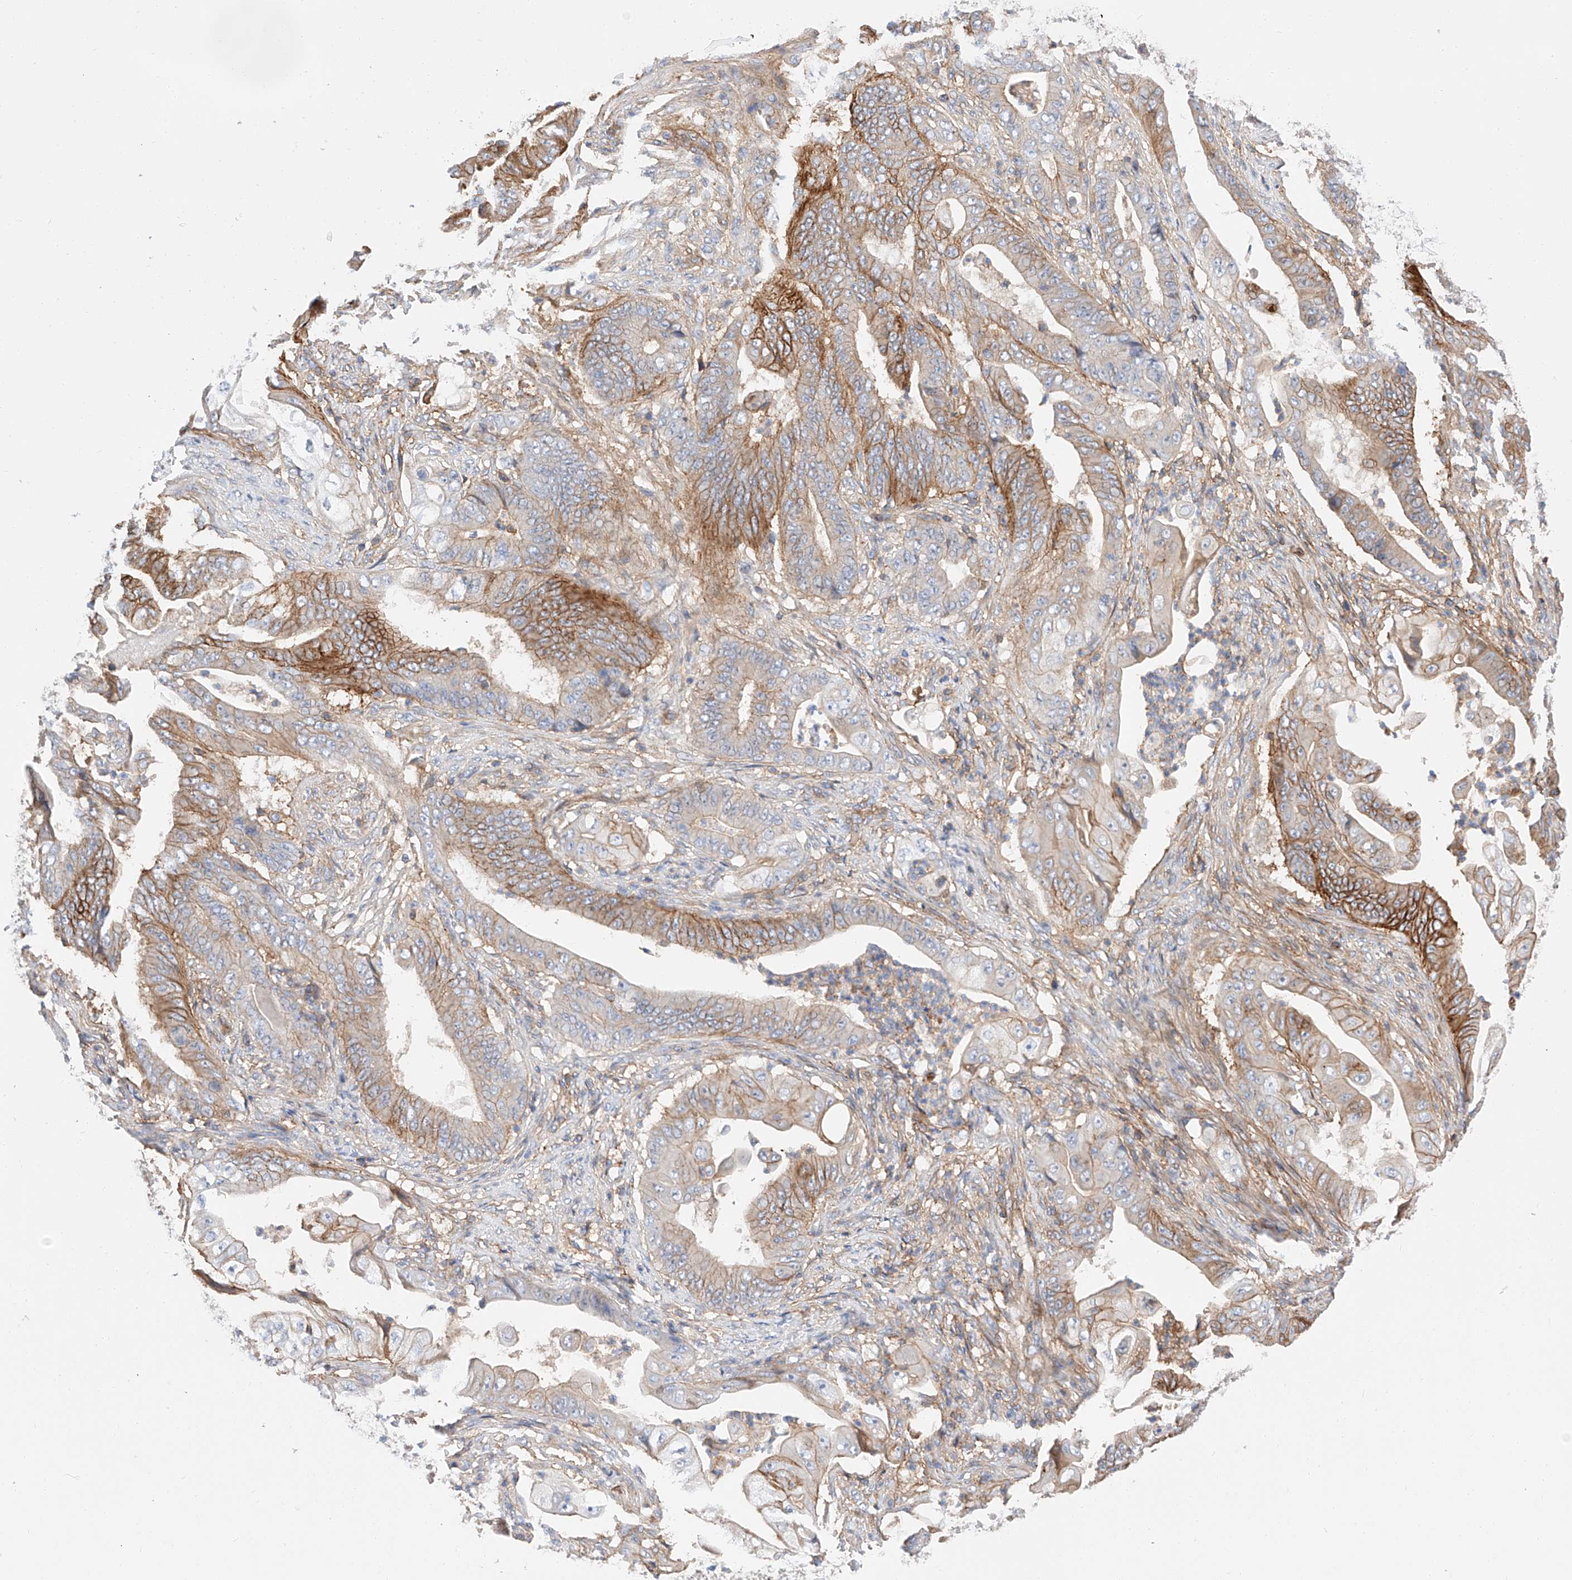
{"staining": {"intensity": "moderate", "quantity": "25%-75%", "location": "cytoplasmic/membranous"}, "tissue": "stomach cancer", "cell_type": "Tumor cells", "image_type": "cancer", "snomed": [{"axis": "morphology", "description": "Adenocarcinoma, NOS"}, {"axis": "topography", "description": "Stomach"}], "caption": "An image of human stomach adenocarcinoma stained for a protein shows moderate cytoplasmic/membranous brown staining in tumor cells.", "gene": "HAUS4", "patient": {"sex": "female", "age": 73}}